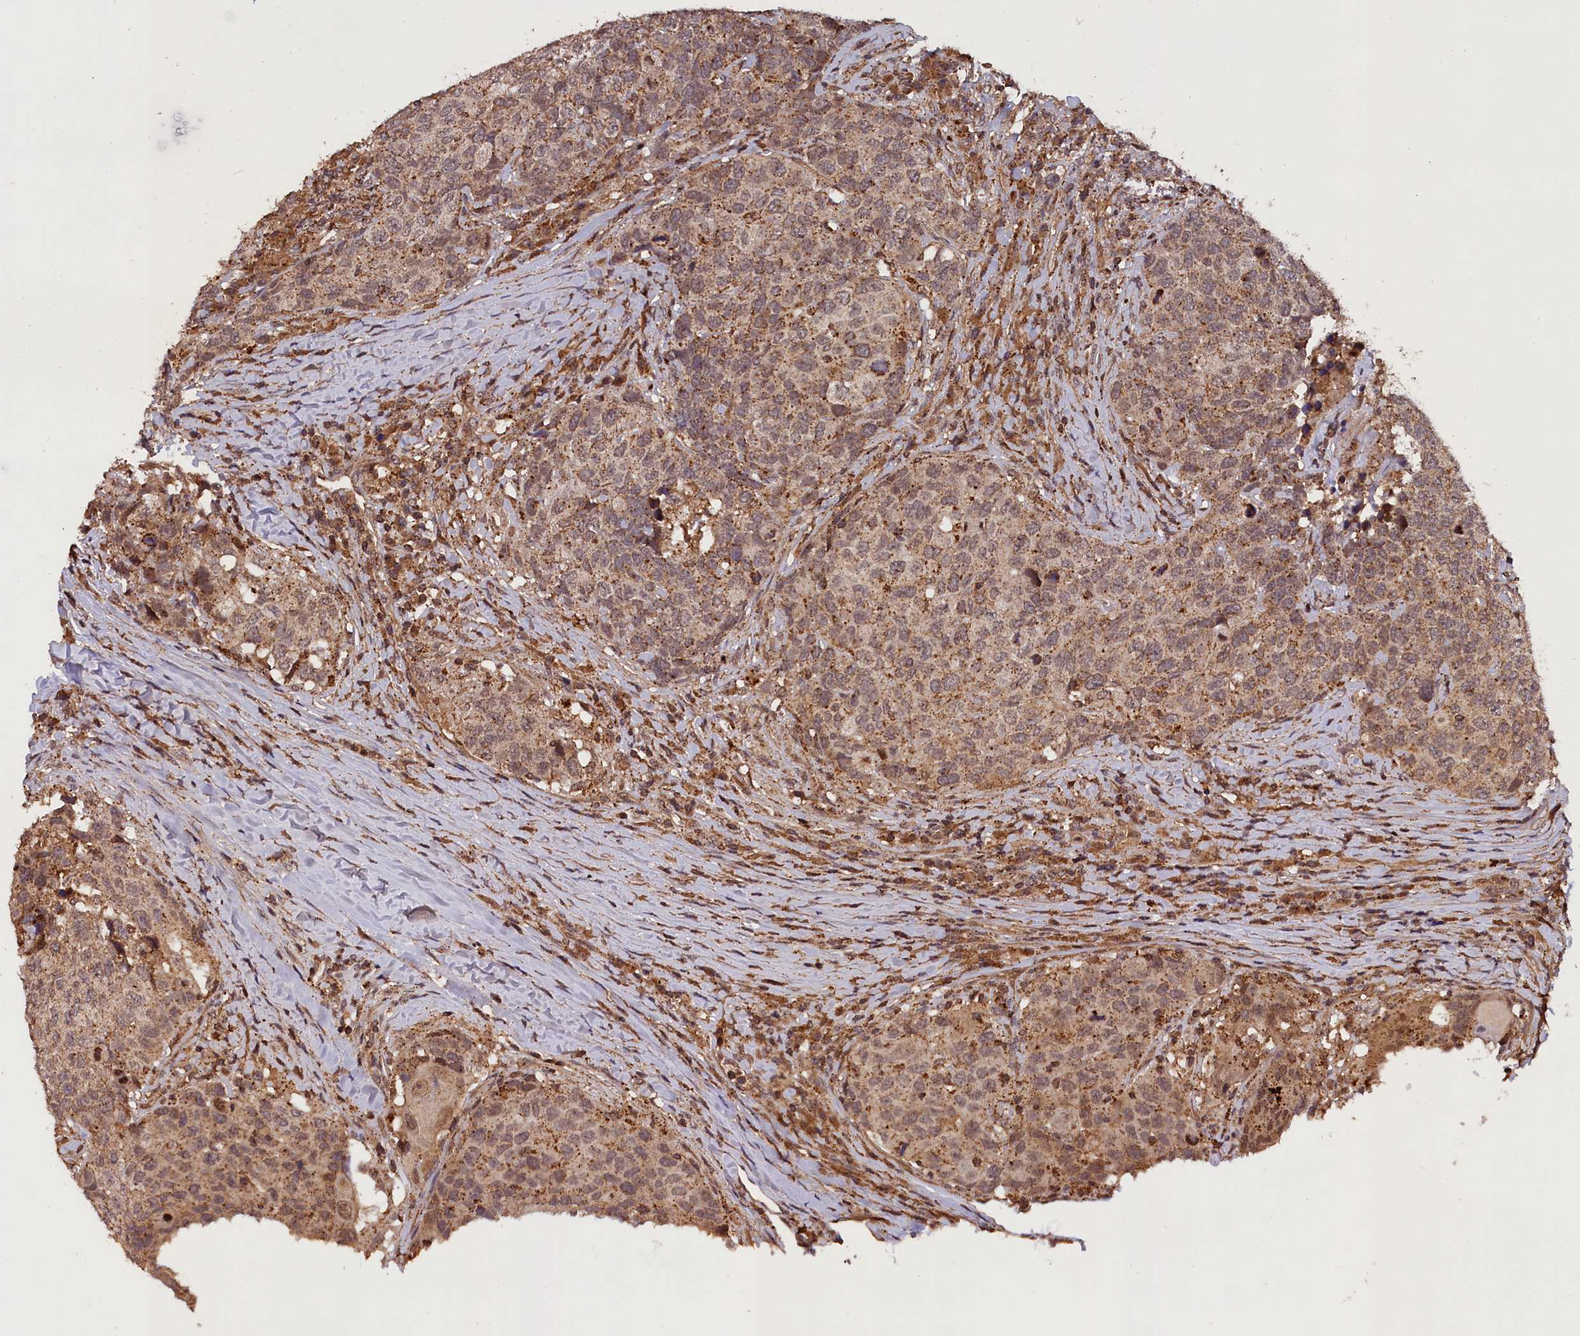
{"staining": {"intensity": "moderate", "quantity": ">75%", "location": "cytoplasmic/membranous"}, "tissue": "head and neck cancer", "cell_type": "Tumor cells", "image_type": "cancer", "snomed": [{"axis": "morphology", "description": "Squamous cell carcinoma, NOS"}, {"axis": "topography", "description": "Head-Neck"}], "caption": "Tumor cells display medium levels of moderate cytoplasmic/membranous expression in approximately >75% of cells in head and neck squamous cell carcinoma.", "gene": "IST1", "patient": {"sex": "male", "age": 66}}